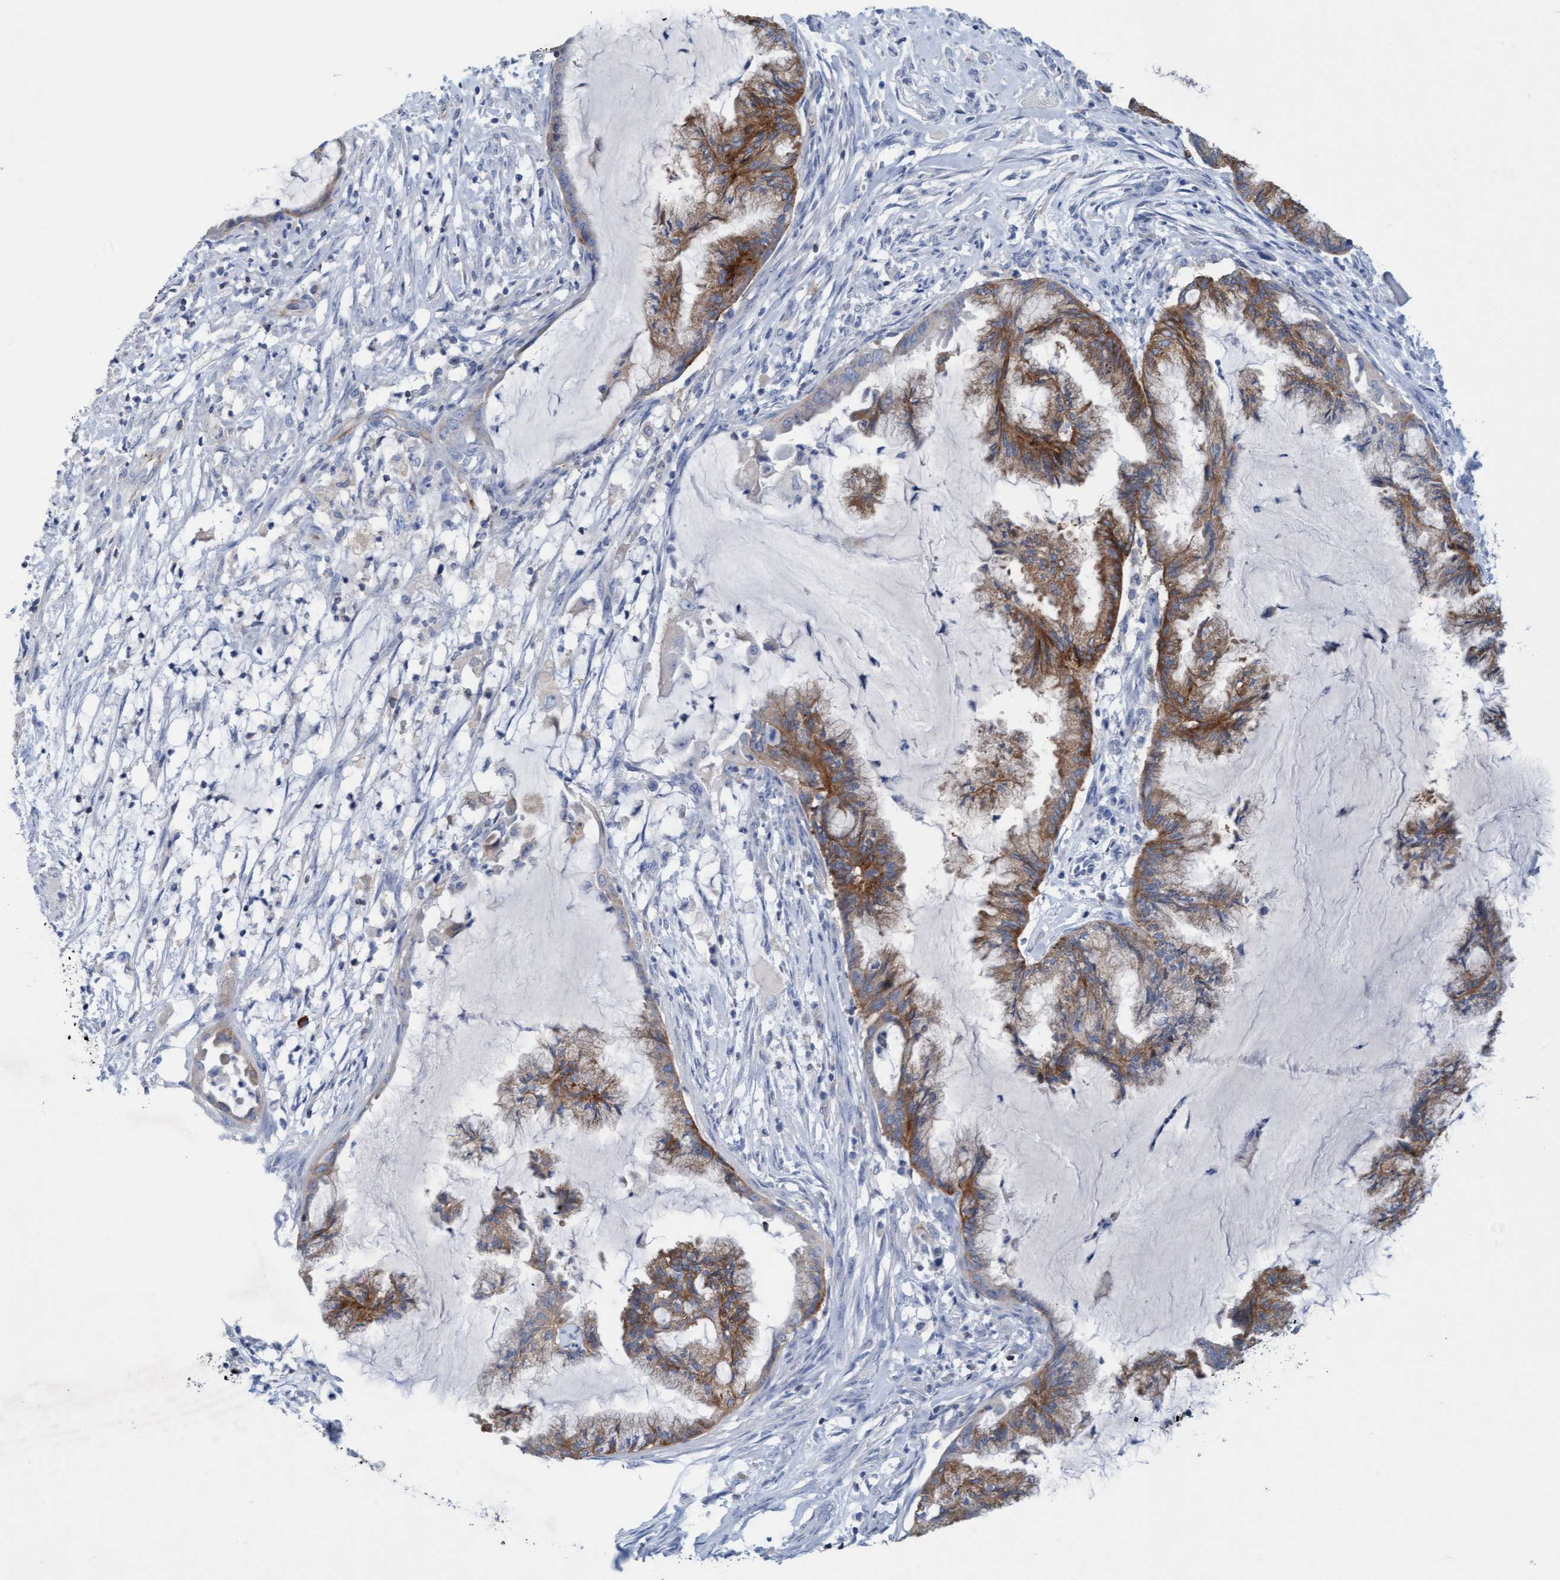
{"staining": {"intensity": "moderate", "quantity": ">75%", "location": "cytoplasmic/membranous"}, "tissue": "endometrial cancer", "cell_type": "Tumor cells", "image_type": "cancer", "snomed": [{"axis": "morphology", "description": "Adenocarcinoma, NOS"}, {"axis": "topography", "description": "Endometrium"}], "caption": "Protein staining by IHC exhibits moderate cytoplasmic/membranous positivity in approximately >75% of tumor cells in endometrial cancer (adenocarcinoma).", "gene": "SIGIRR", "patient": {"sex": "female", "age": 86}}